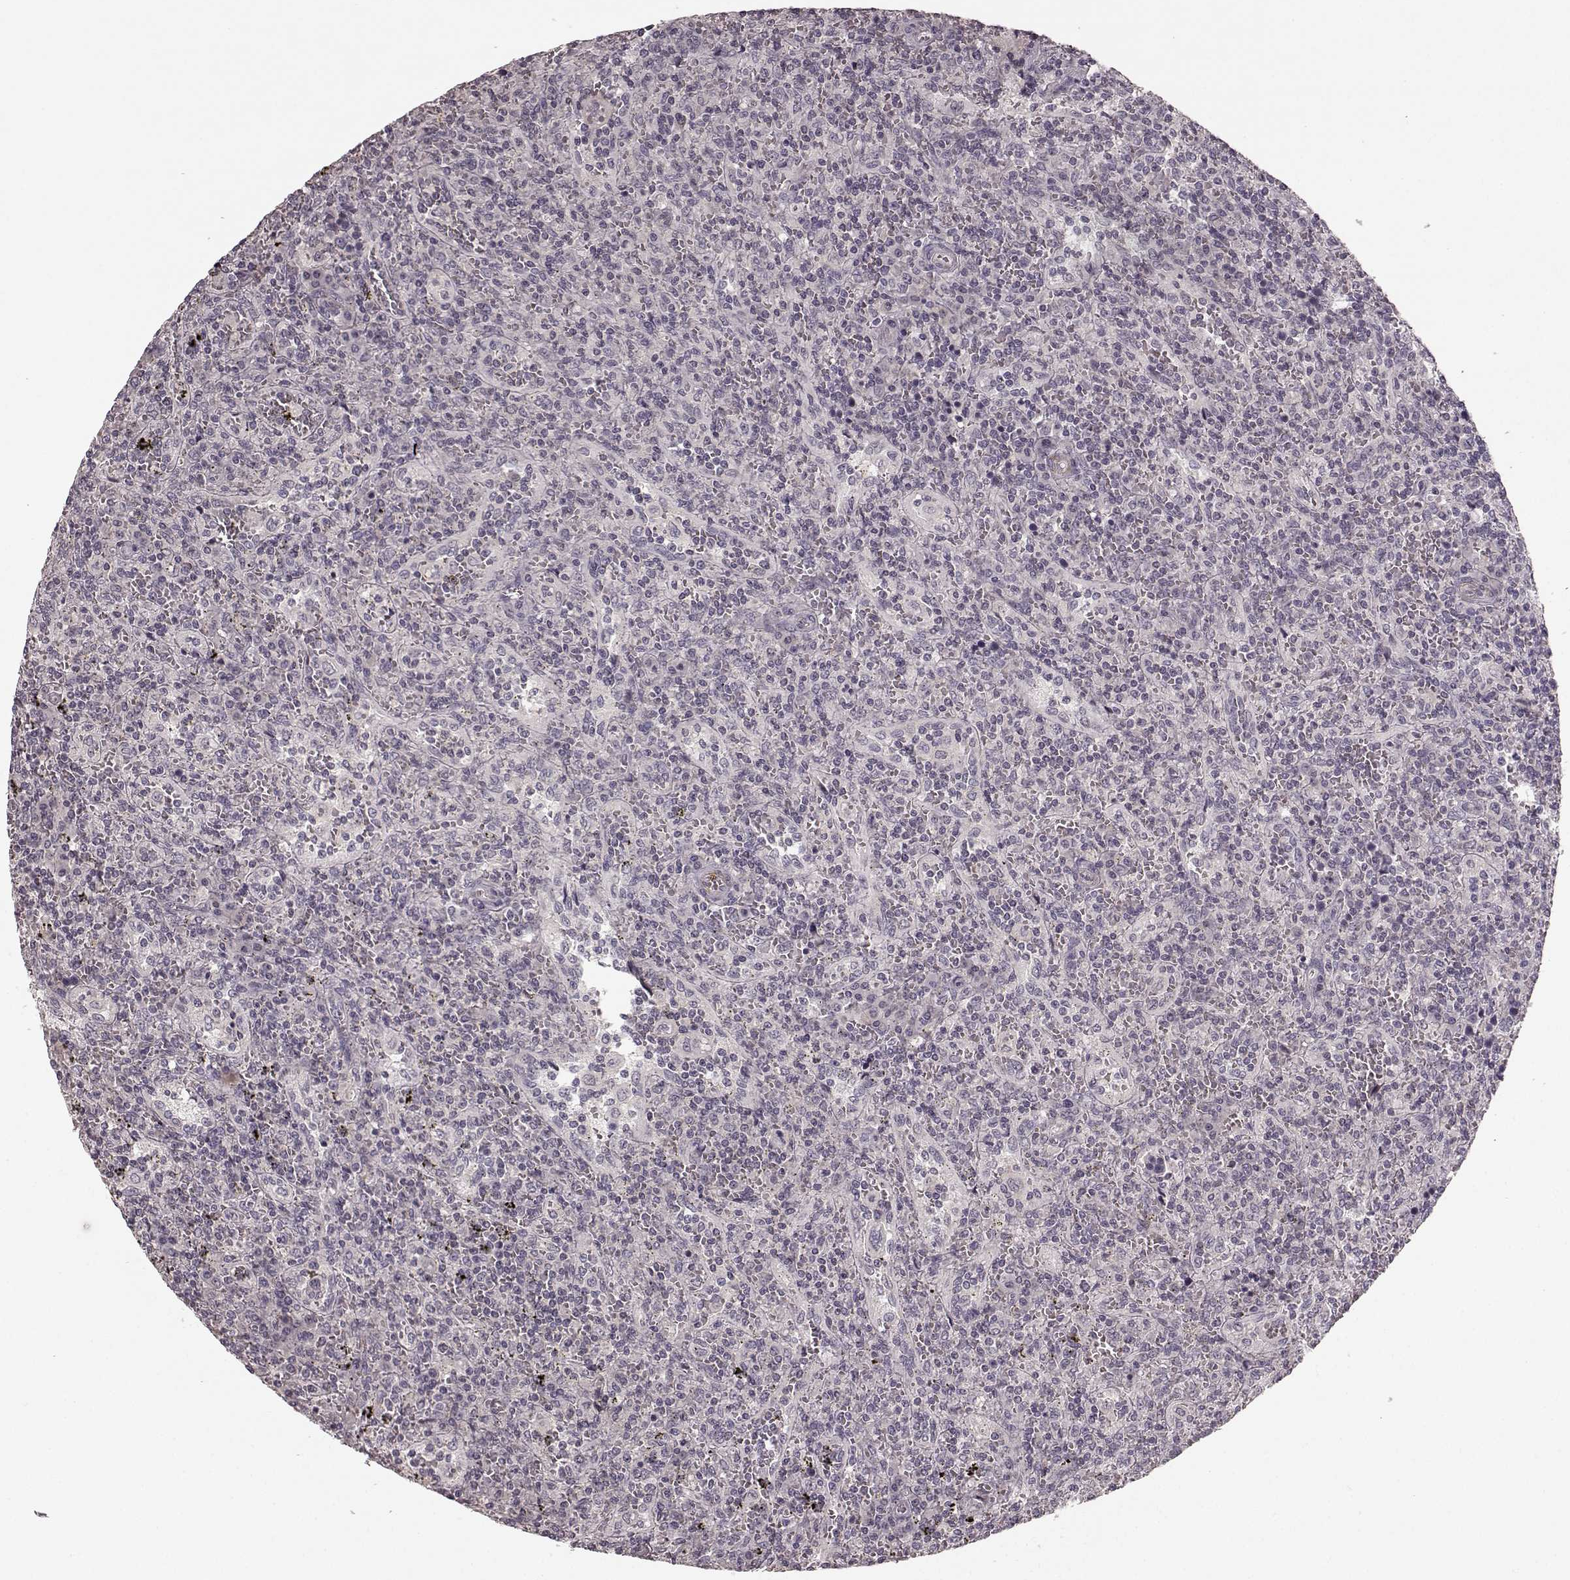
{"staining": {"intensity": "negative", "quantity": "none", "location": "none"}, "tissue": "lymphoma", "cell_type": "Tumor cells", "image_type": "cancer", "snomed": [{"axis": "morphology", "description": "Malignant lymphoma, non-Hodgkin's type, Low grade"}, {"axis": "topography", "description": "Spleen"}], "caption": "The photomicrograph demonstrates no significant expression in tumor cells of low-grade malignant lymphoma, non-Hodgkin's type.", "gene": "PRKCE", "patient": {"sex": "male", "age": 62}}